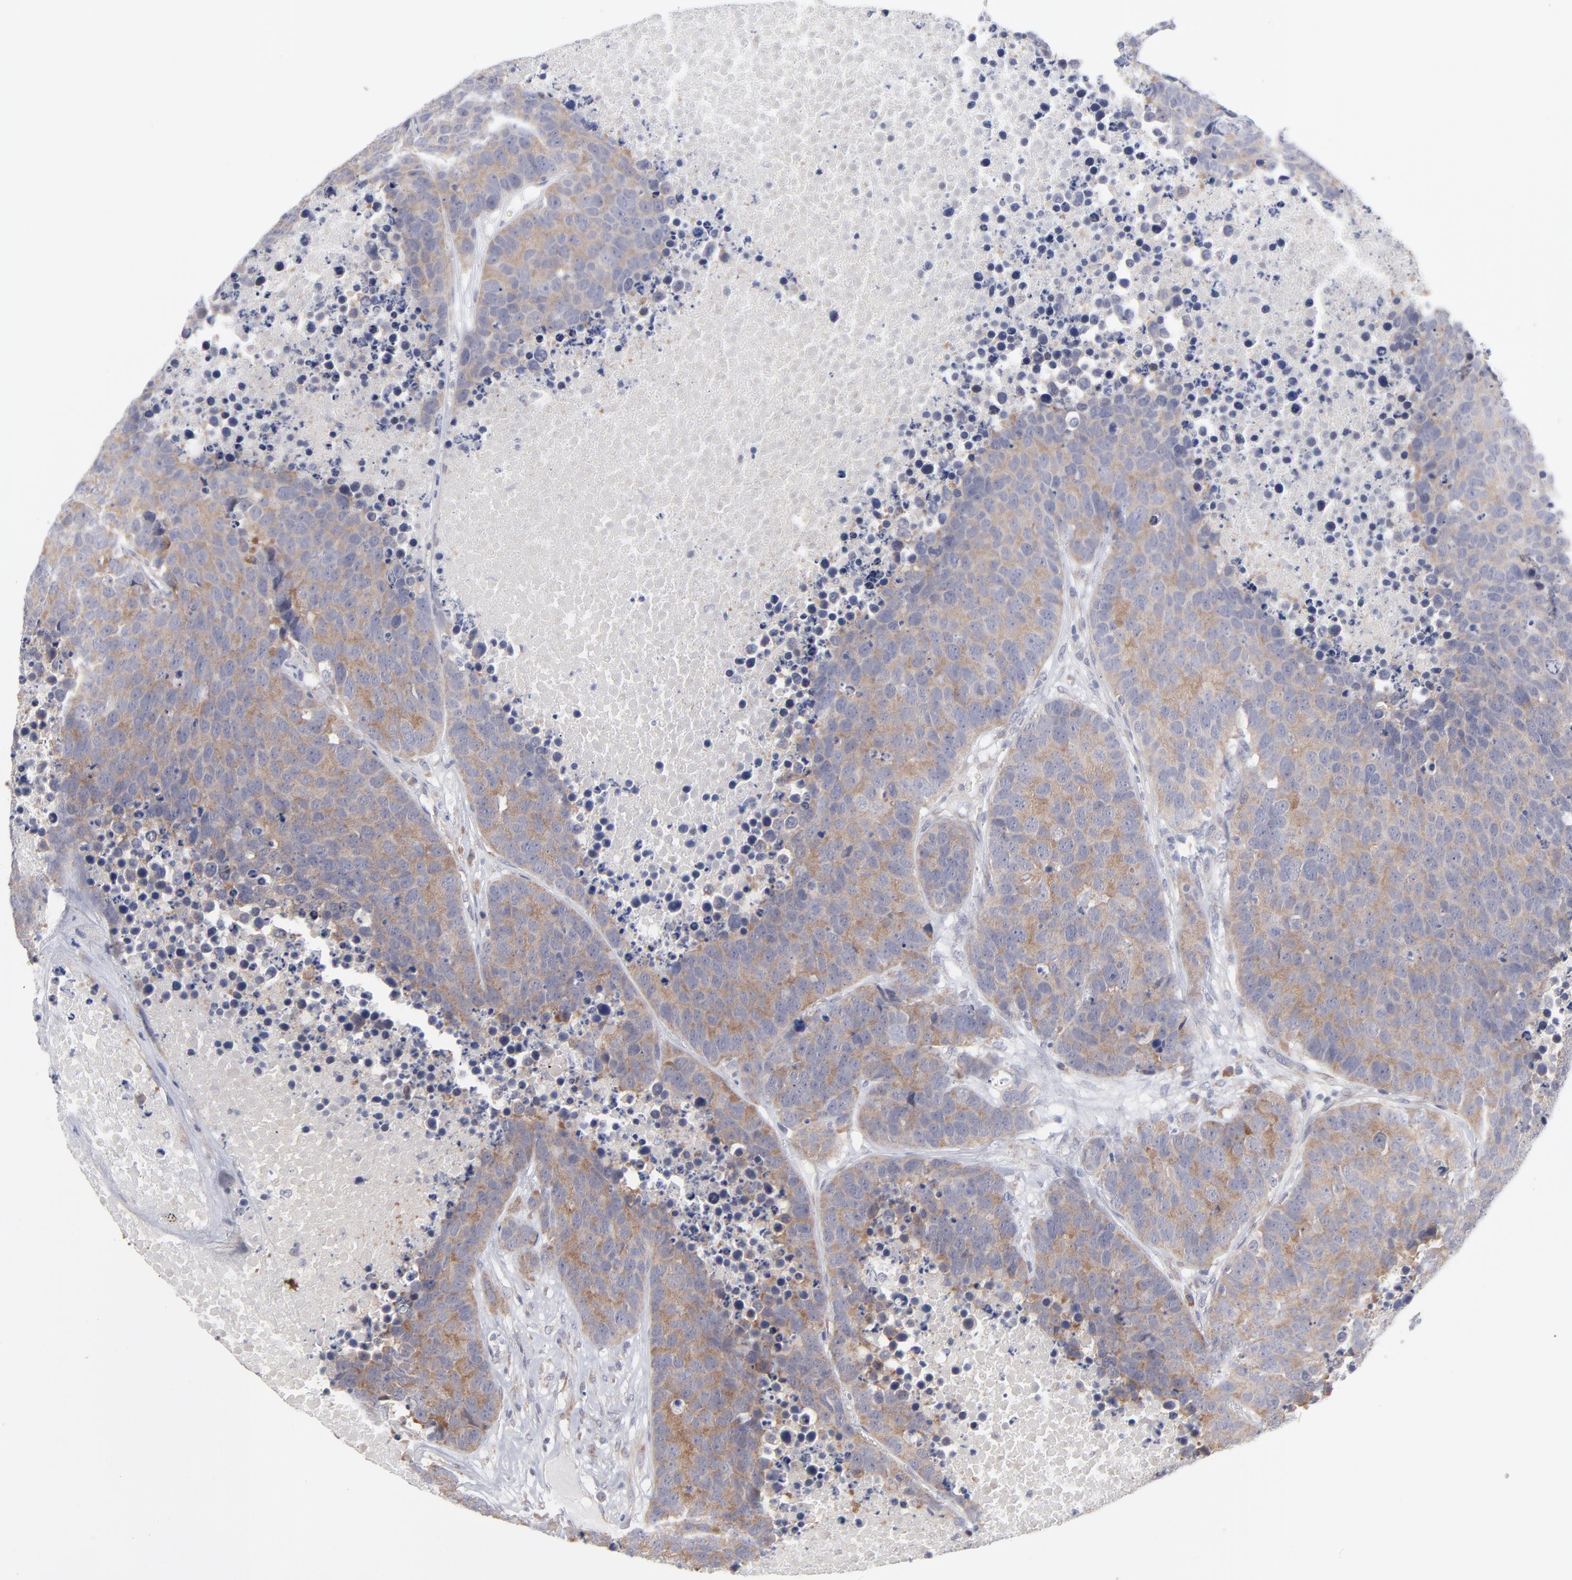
{"staining": {"intensity": "weak", "quantity": ">75%", "location": "cytoplasmic/membranous"}, "tissue": "carcinoid", "cell_type": "Tumor cells", "image_type": "cancer", "snomed": [{"axis": "morphology", "description": "Carcinoid, malignant, NOS"}, {"axis": "topography", "description": "Lung"}], "caption": "Carcinoid stained for a protein displays weak cytoplasmic/membranous positivity in tumor cells.", "gene": "RPS24", "patient": {"sex": "male", "age": 60}}